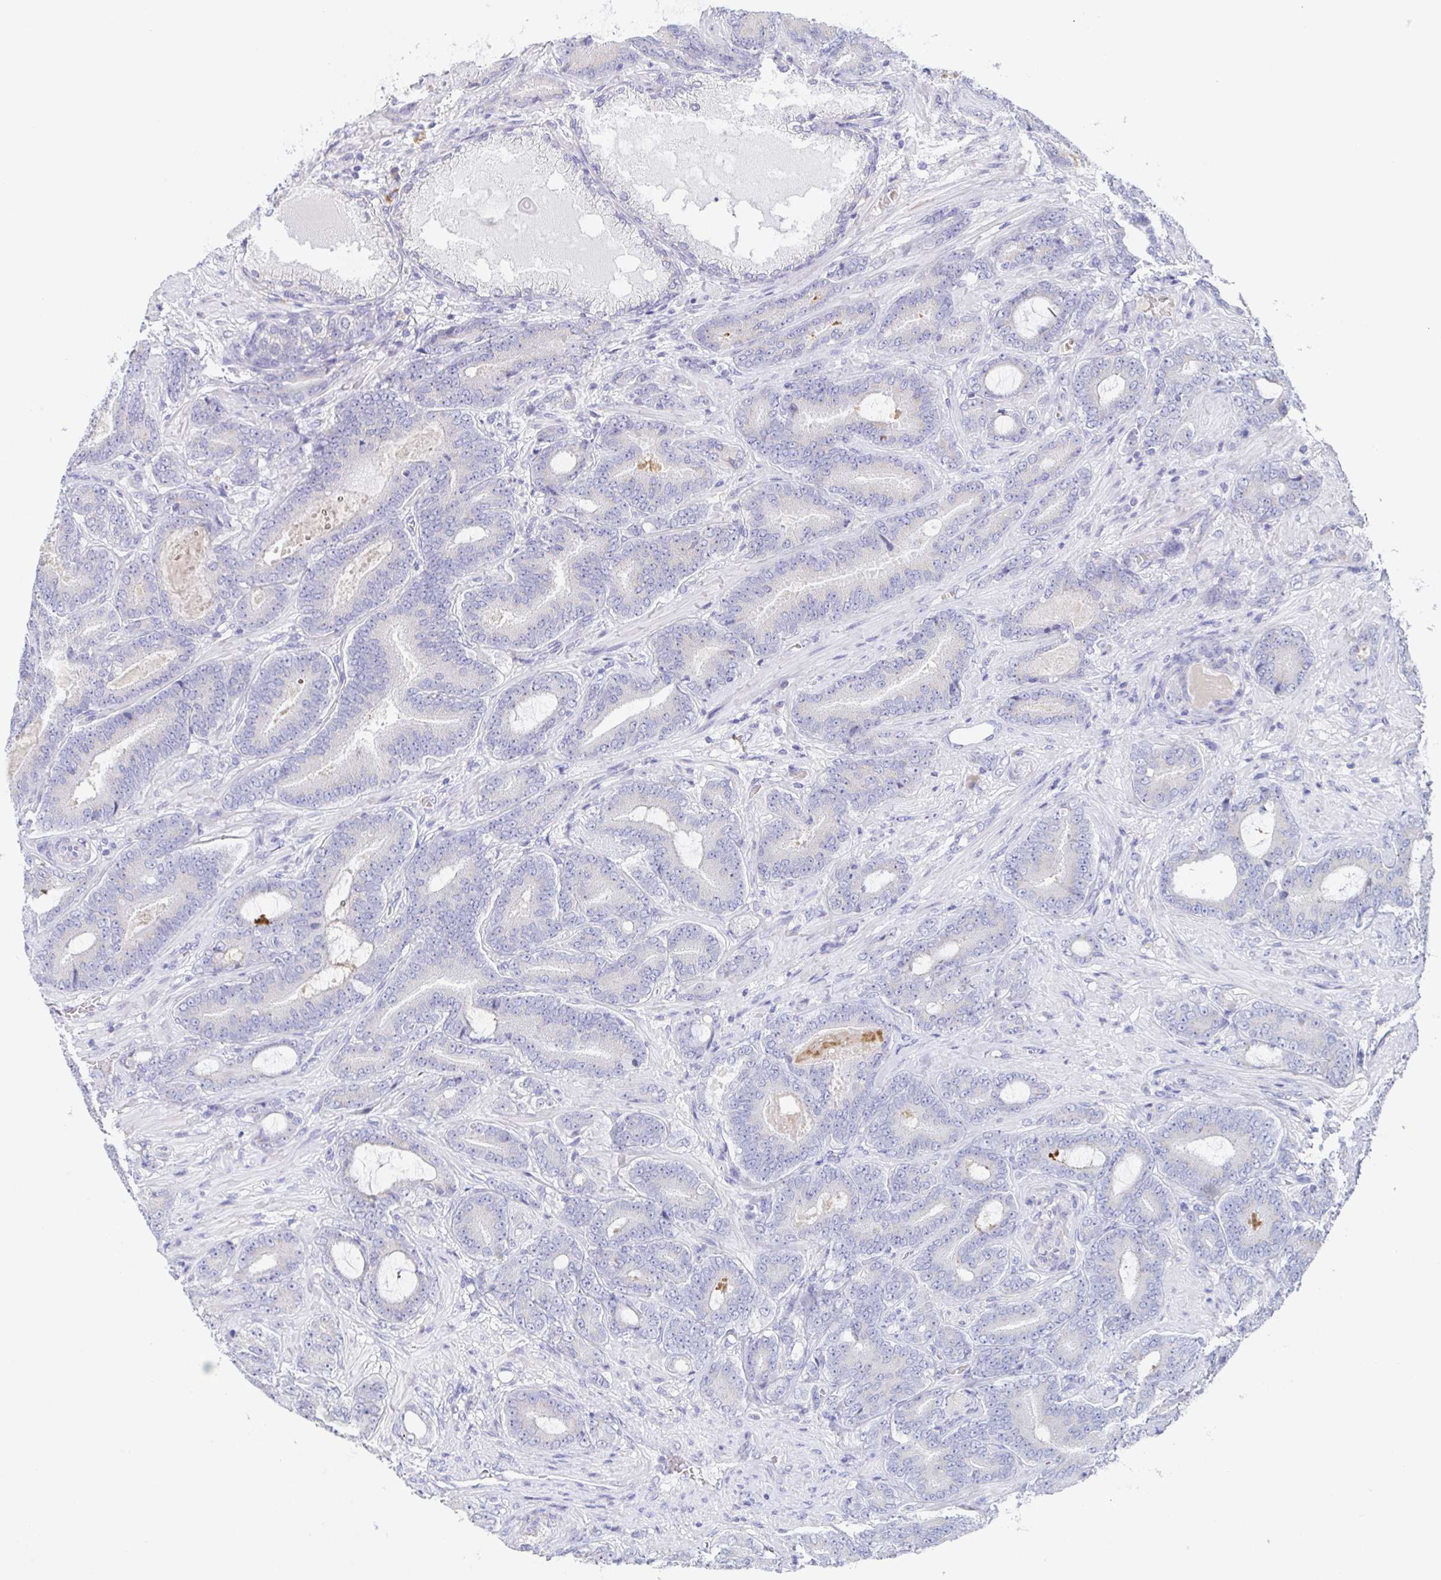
{"staining": {"intensity": "negative", "quantity": "none", "location": "none"}, "tissue": "prostate cancer", "cell_type": "Tumor cells", "image_type": "cancer", "snomed": [{"axis": "morphology", "description": "Adenocarcinoma, High grade"}, {"axis": "topography", "description": "Prostate"}], "caption": "This image is of prostate cancer (adenocarcinoma (high-grade)) stained with IHC to label a protein in brown with the nuclei are counter-stained blue. There is no staining in tumor cells.", "gene": "SIAH3", "patient": {"sex": "male", "age": 62}}